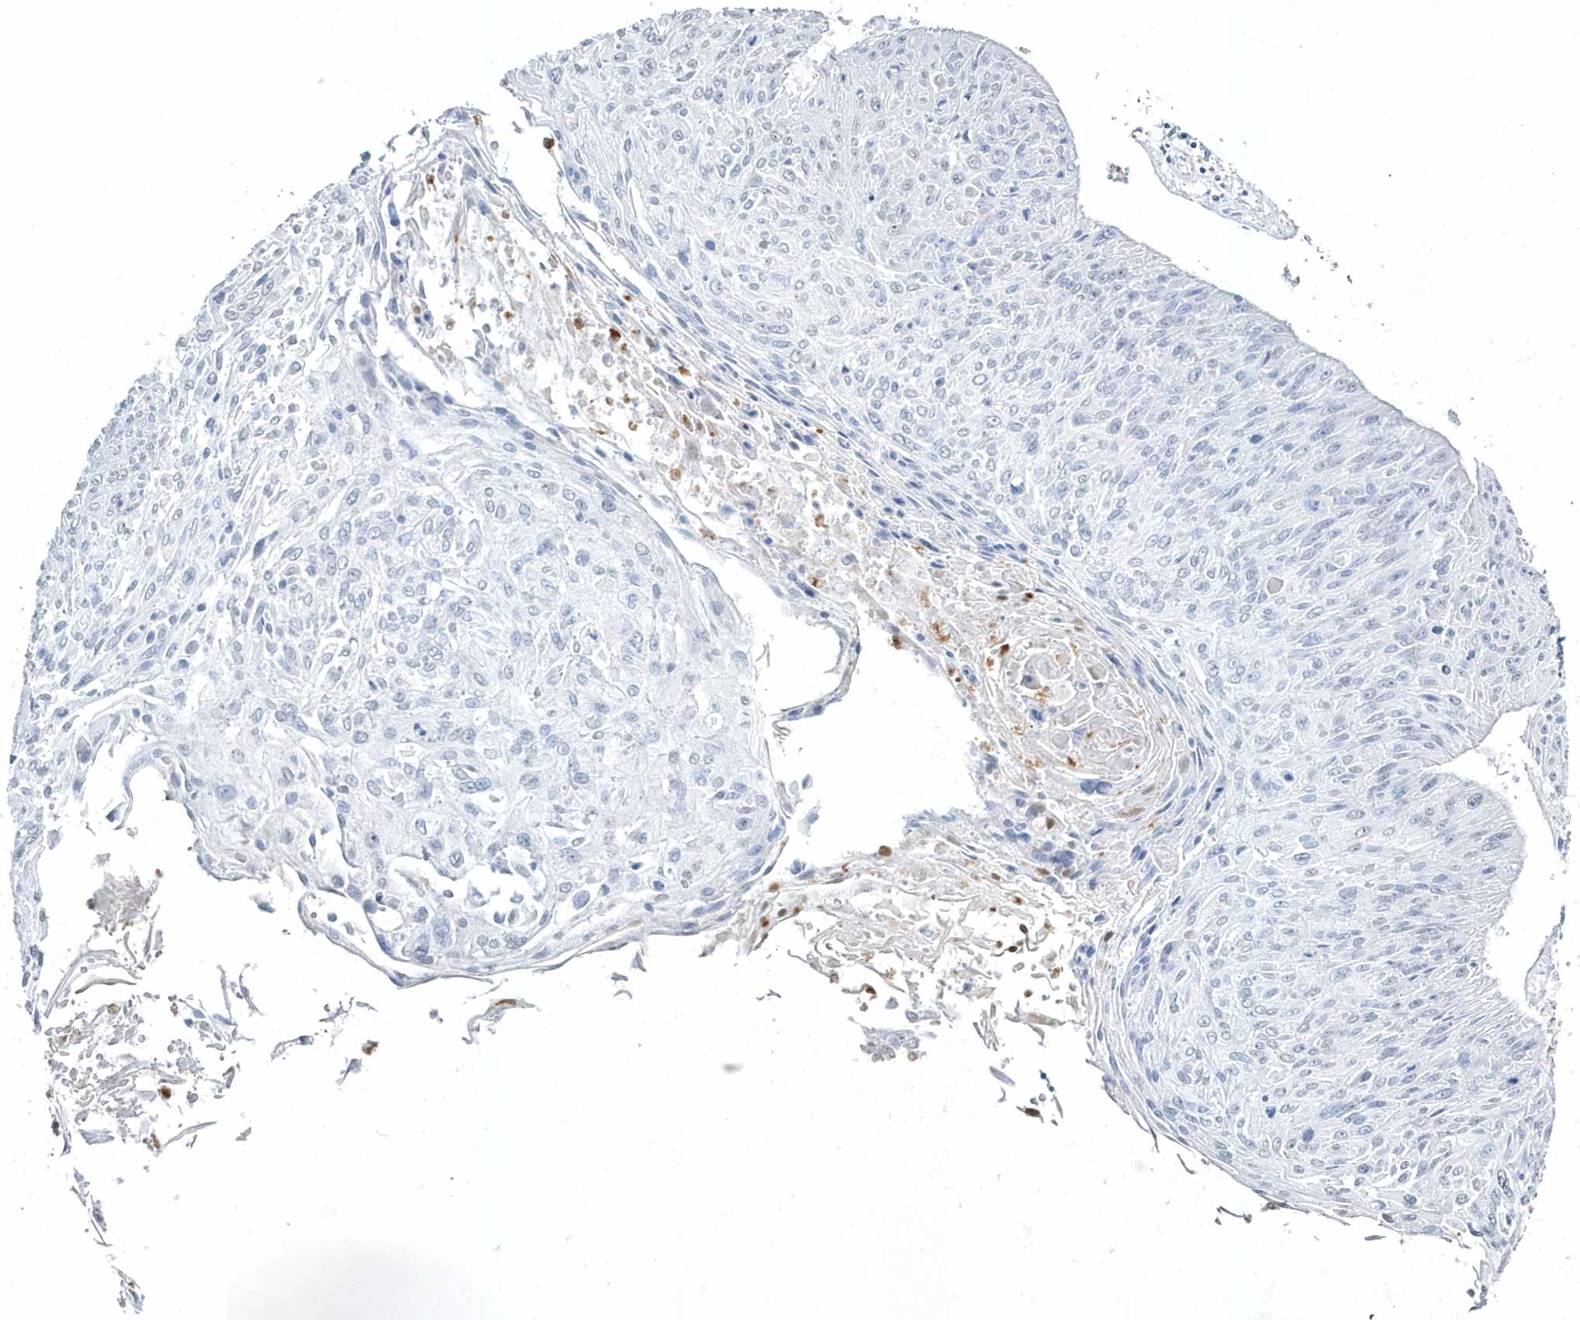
{"staining": {"intensity": "negative", "quantity": "none", "location": "none"}, "tissue": "cervical cancer", "cell_type": "Tumor cells", "image_type": "cancer", "snomed": [{"axis": "morphology", "description": "Squamous cell carcinoma, NOS"}, {"axis": "topography", "description": "Cervix"}], "caption": "Tumor cells are negative for brown protein staining in cervical cancer (squamous cell carcinoma). Brightfield microscopy of immunohistochemistry stained with DAB (3,3'-diaminobenzidine) (brown) and hematoxylin (blue), captured at high magnification.", "gene": "MYOT", "patient": {"sex": "female", "age": 51}}